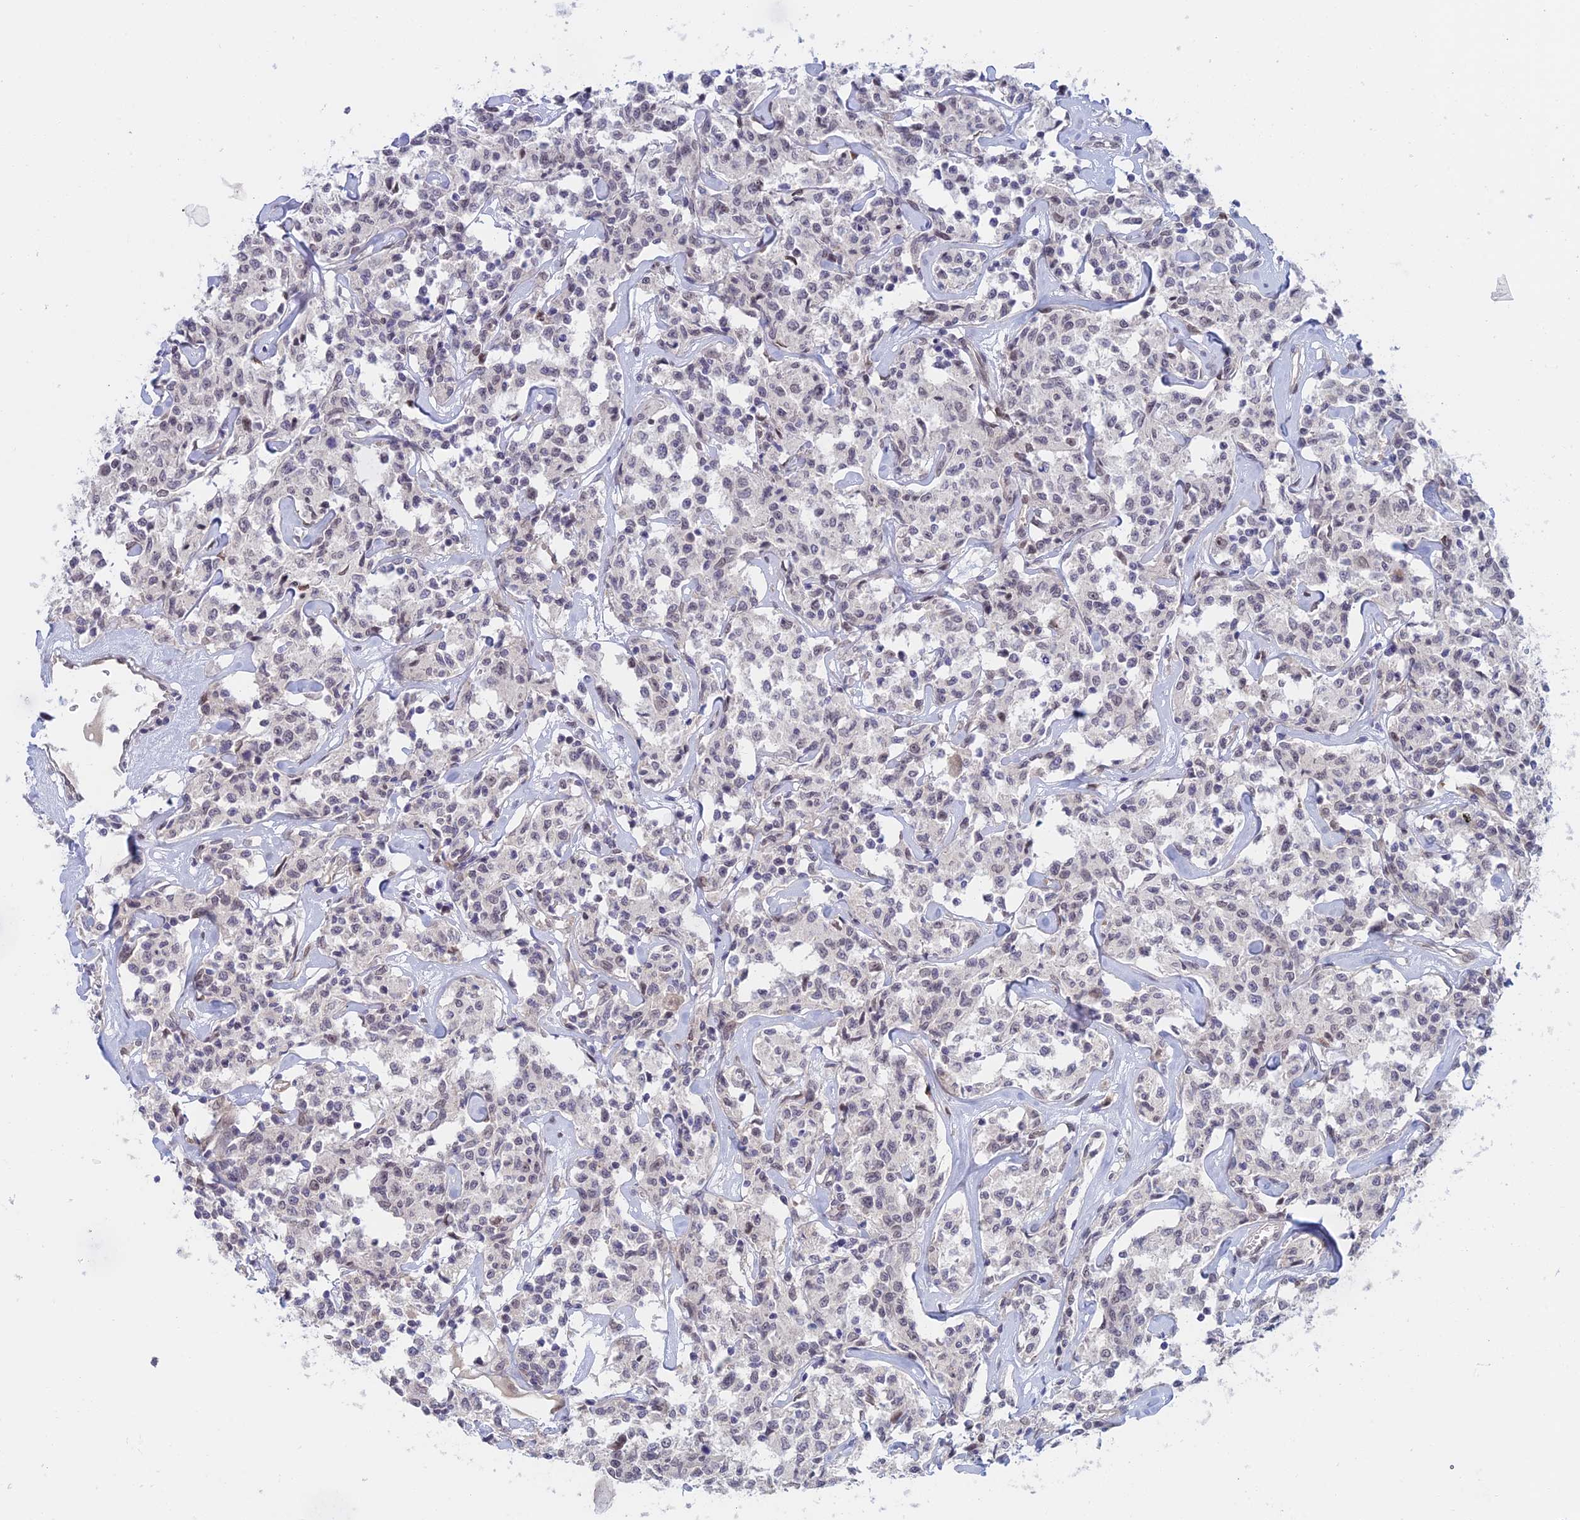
{"staining": {"intensity": "negative", "quantity": "none", "location": "none"}, "tissue": "lymphoma", "cell_type": "Tumor cells", "image_type": "cancer", "snomed": [{"axis": "morphology", "description": "Malignant lymphoma, non-Hodgkin's type, Low grade"}, {"axis": "topography", "description": "Small intestine"}], "caption": "Human low-grade malignant lymphoma, non-Hodgkin's type stained for a protein using immunohistochemistry (IHC) shows no positivity in tumor cells.", "gene": "ZUP1", "patient": {"sex": "female", "age": 59}}